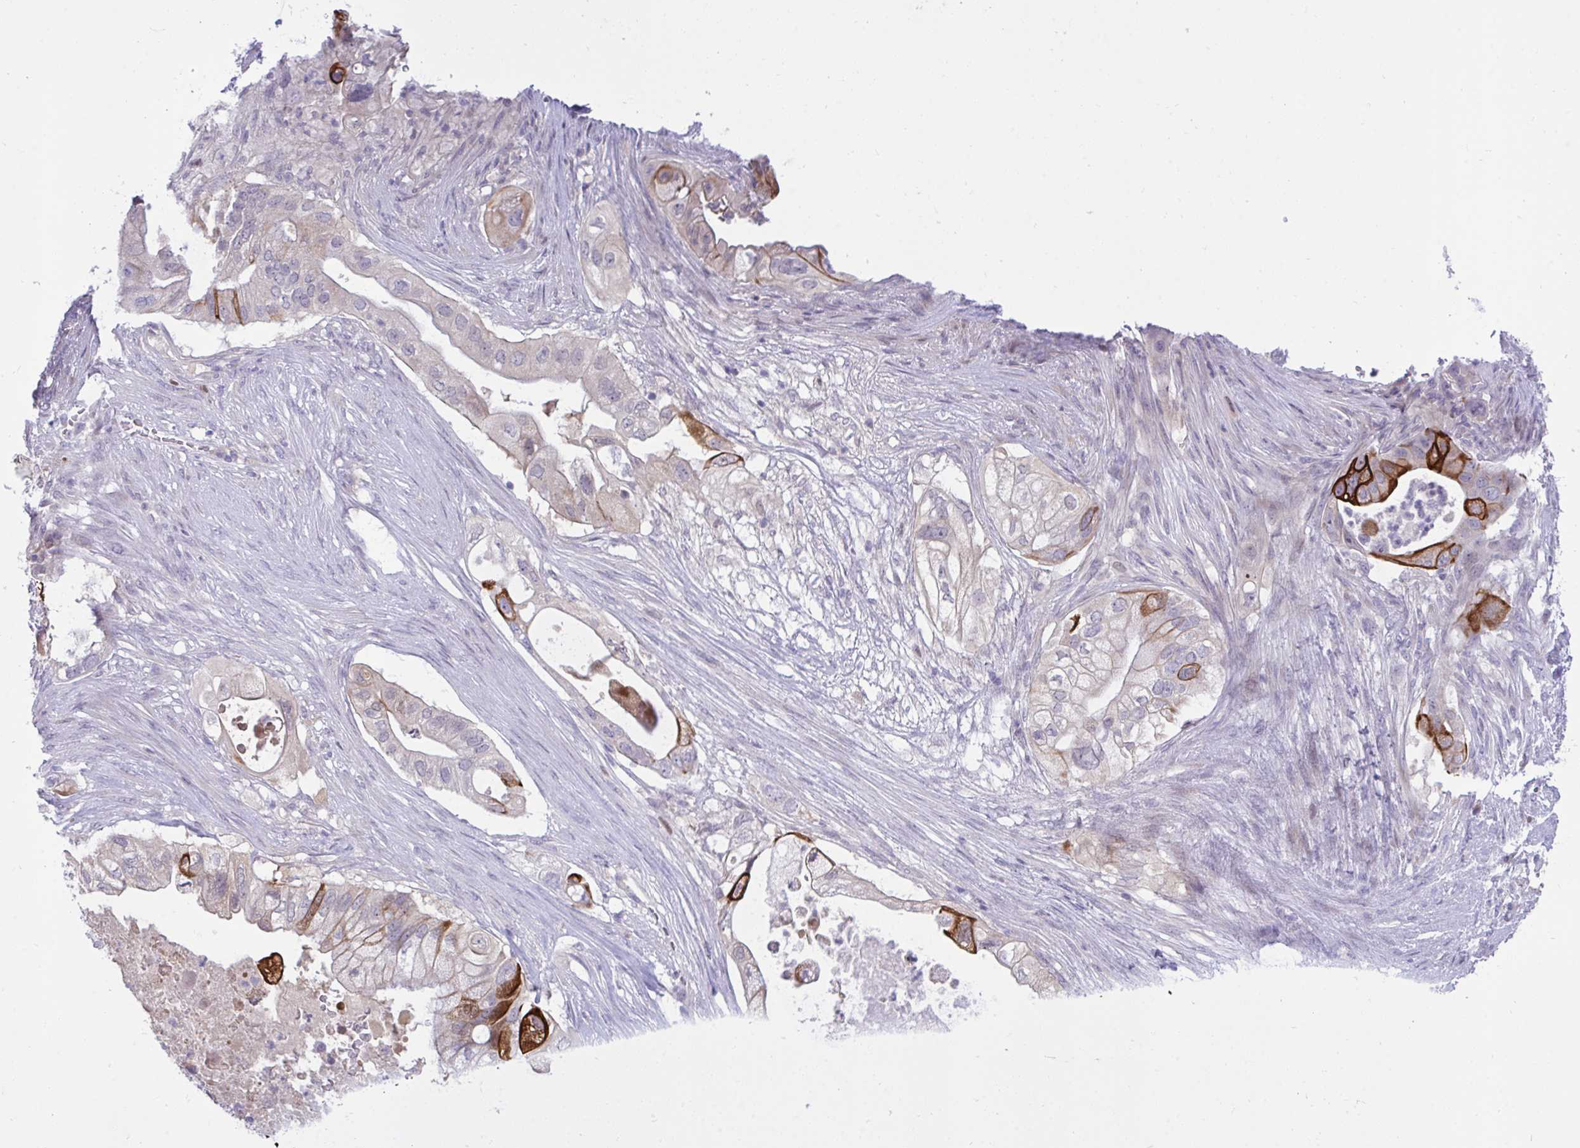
{"staining": {"intensity": "strong", "quantity": "<25%", "location": "cytoplasmic/membranous"}, "tissue": "pancreatic cancer", "cell_type": "Tumor cells", "image_type": "cancer", "snomed": [{"axis": "morphology", "description": "Adenocarcinoma, NOS"}, {"axis": "topography", "description": "Pancreas"}], "caption": "IHC image of neoplastic tissue: human pancreatic adenocarcinoma stained using immunohistochemistry (IHC) reveals medium levels of strong protein expression localized specifically in the cytoplasmic/membranous of tumor cells, appearing as a cytoplasmic/membranous brown color.", "gene": "EPOP", "patient": {"sex": "female", "age": 72}}